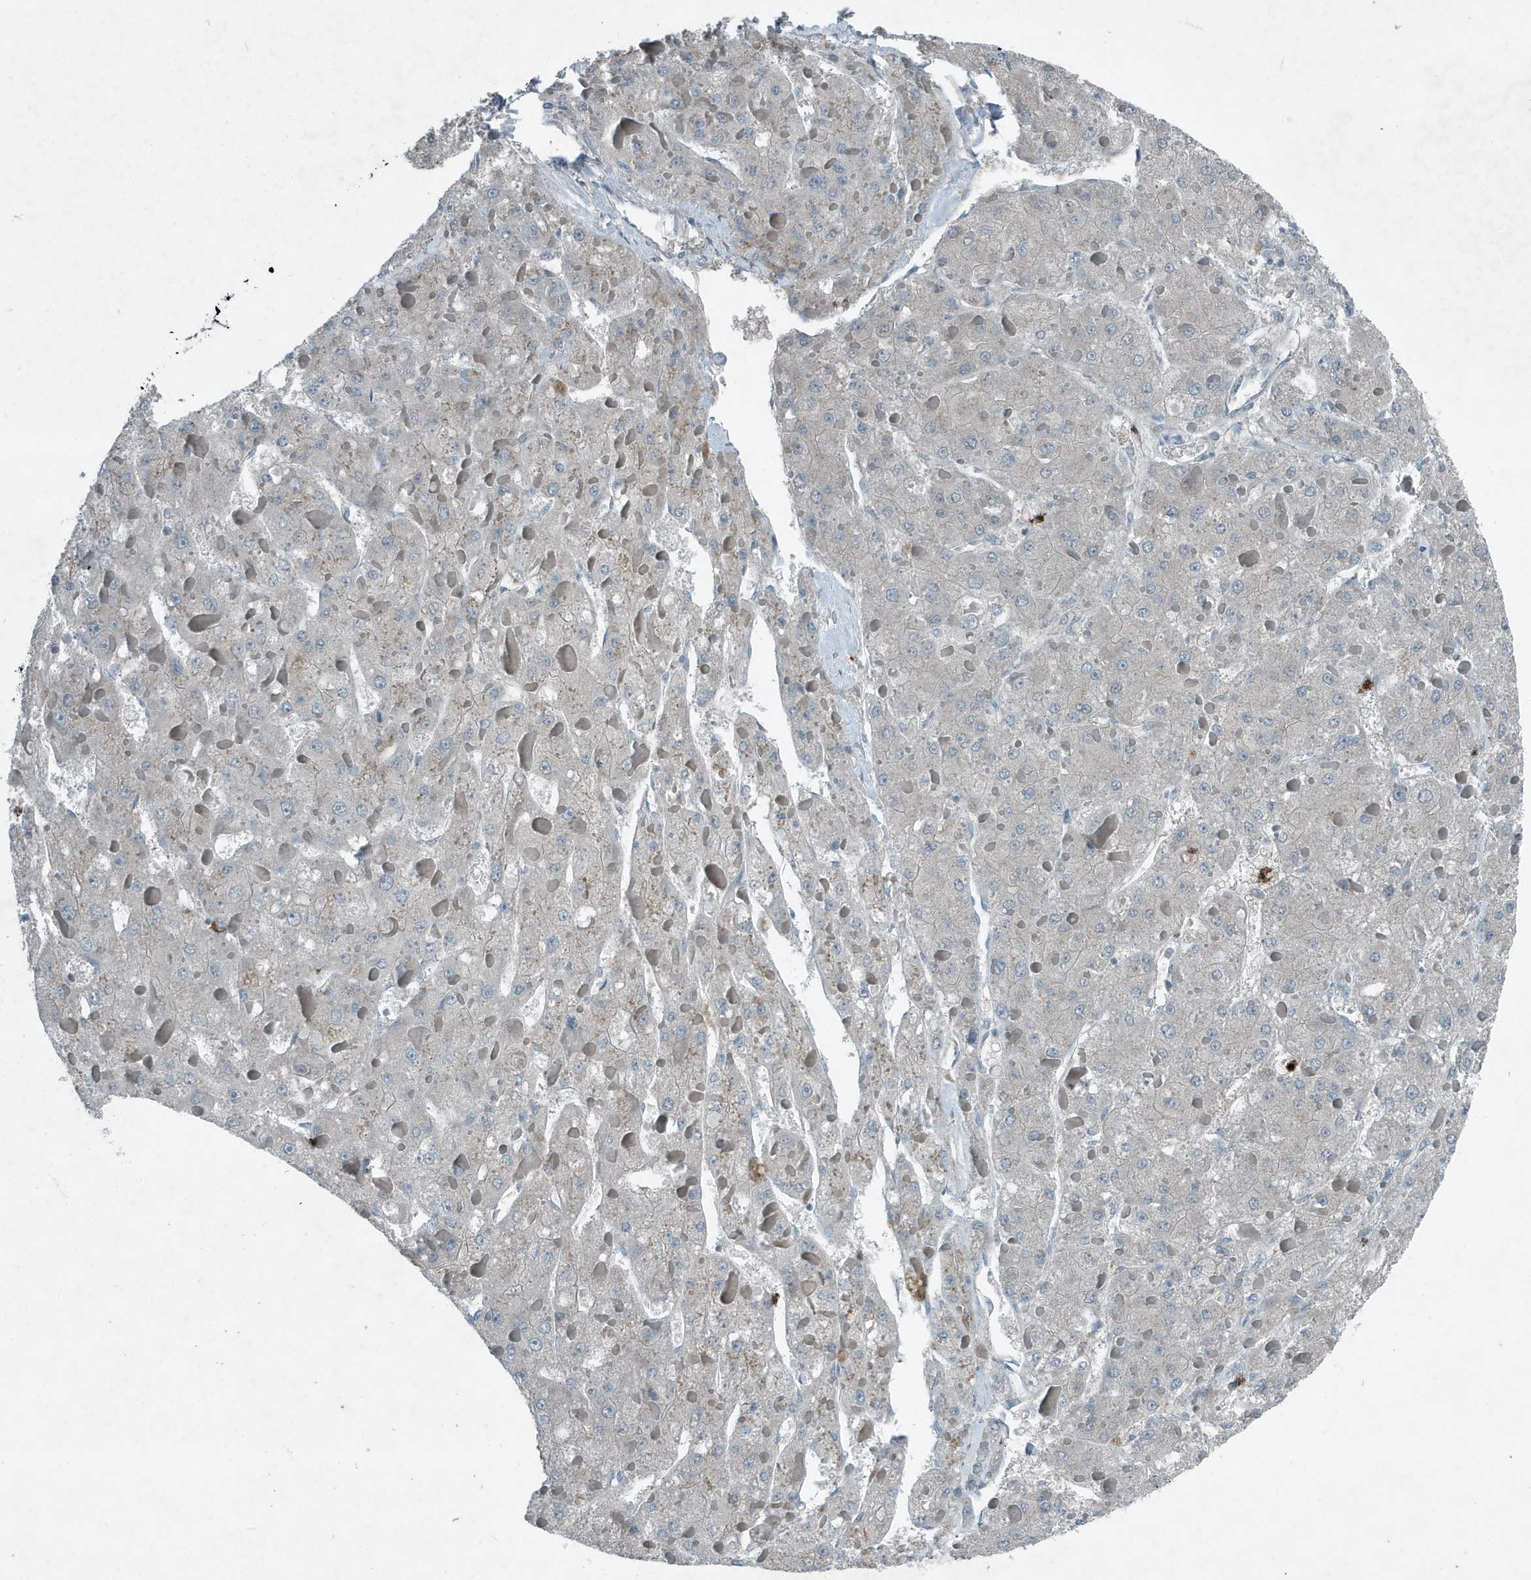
{"staining": {"intensity": "negative", "quantity": "none", "location": "none"}, "tissue": "liver cancer", "cell_type": "Tumor cells", "image_type": "cancer", "snomed": [{"axis": "morphology", "description": "Carcinoma, Hepatocellular, NOS"}, {"axis": "topography", "description": "Liver"}], "caption": "High power microscopy micrograph of an immunohistochemistry photomicrograph of liver cancer, revealing no significant staining in tumor cells.", "gene": "DAPP1", "patient": {"sex": "female", "age": 73}}